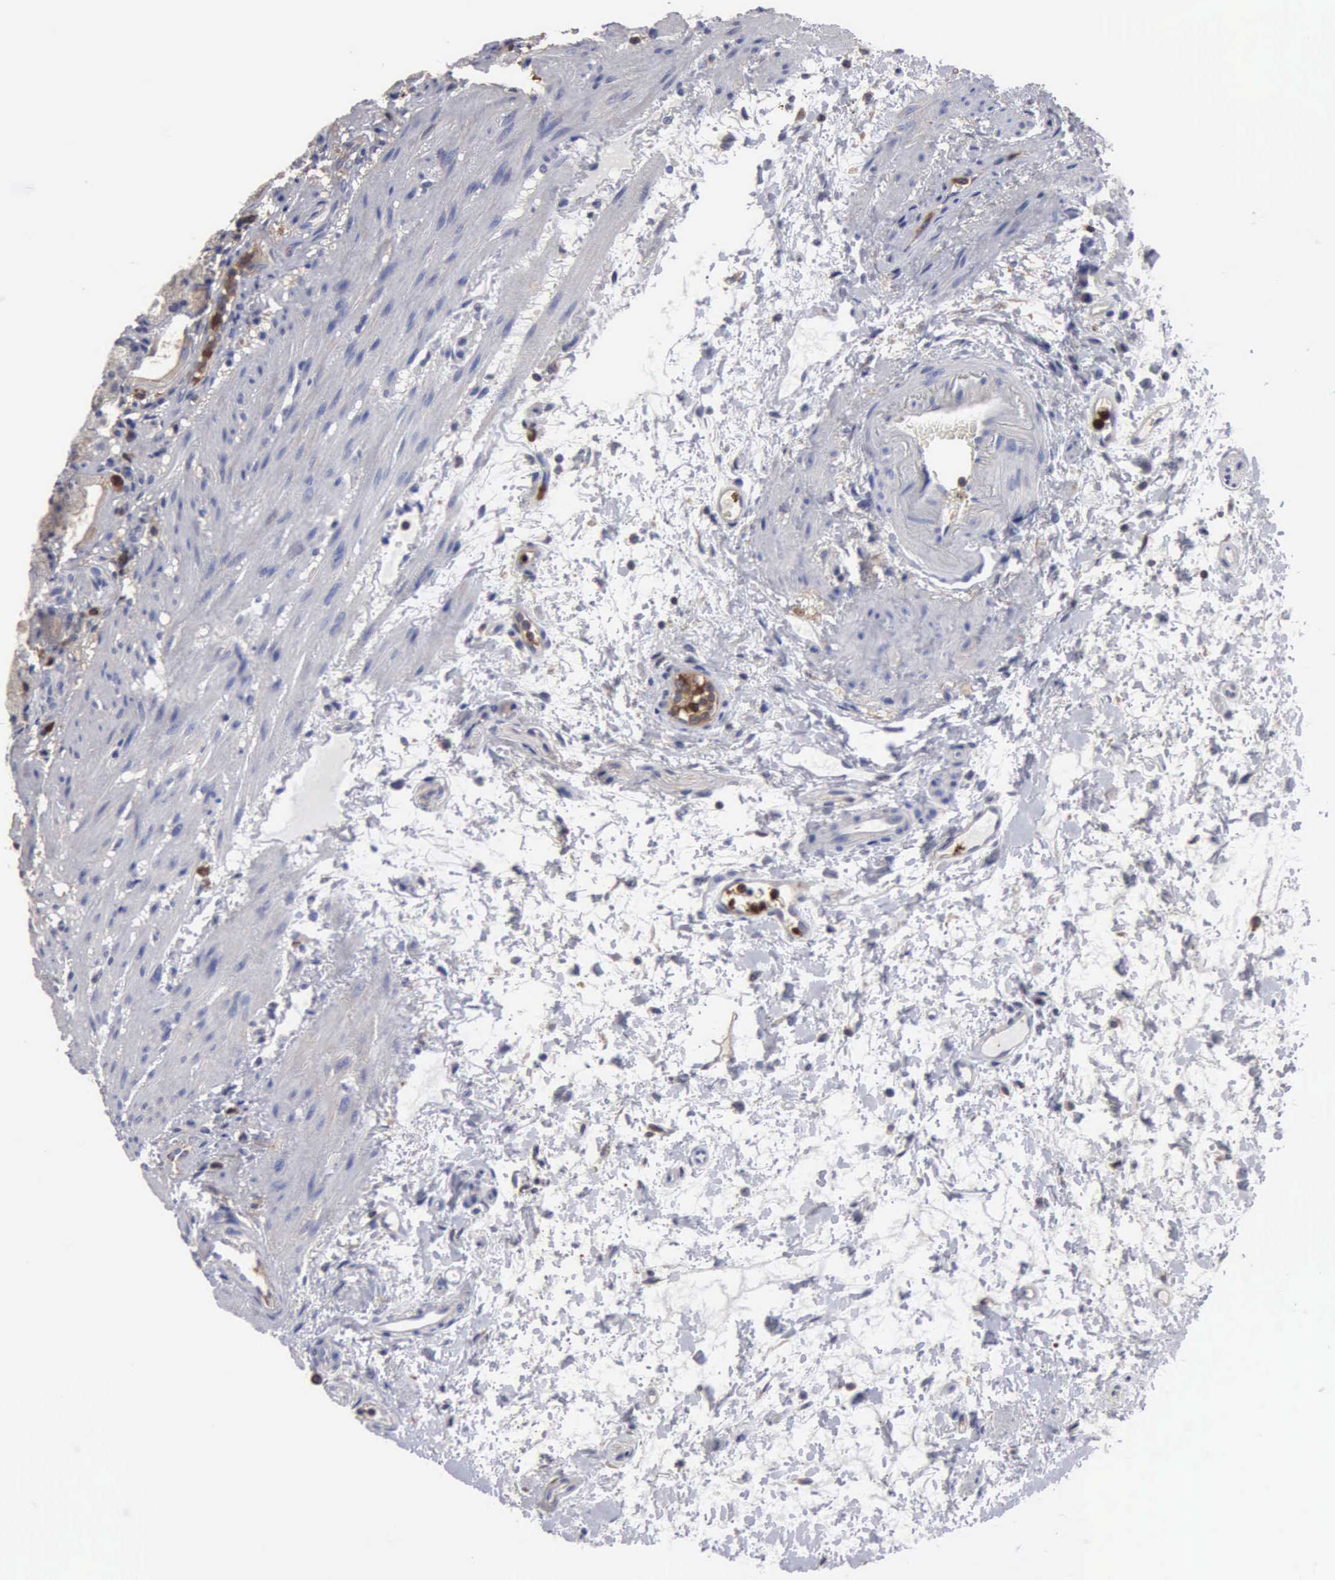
{"staining": {"intensity": "weak", "quantity": "25%-75%", "location": "cytoplasmic/membranous"}, "tissue": "stomach", "cell_type": "Glandular cells", "image_type": "normal", "snomed": [{"axis": "morphology", "description": "Normal tissue, NOS"}, {"axis": "topography", "description": "Stomach, upper"}], "caption": "The micrograph shows staining of normal stomach, revealing weak cytoplasmic/membranous protein positivity (brown color) within glandular cells. The protein is stained brown, and the nuclei are stained in blue (DAB IHC with brightfield microscopy, high magnification).", "gene": "G6PD", "patient": {"sex": "female", "age": 75}}